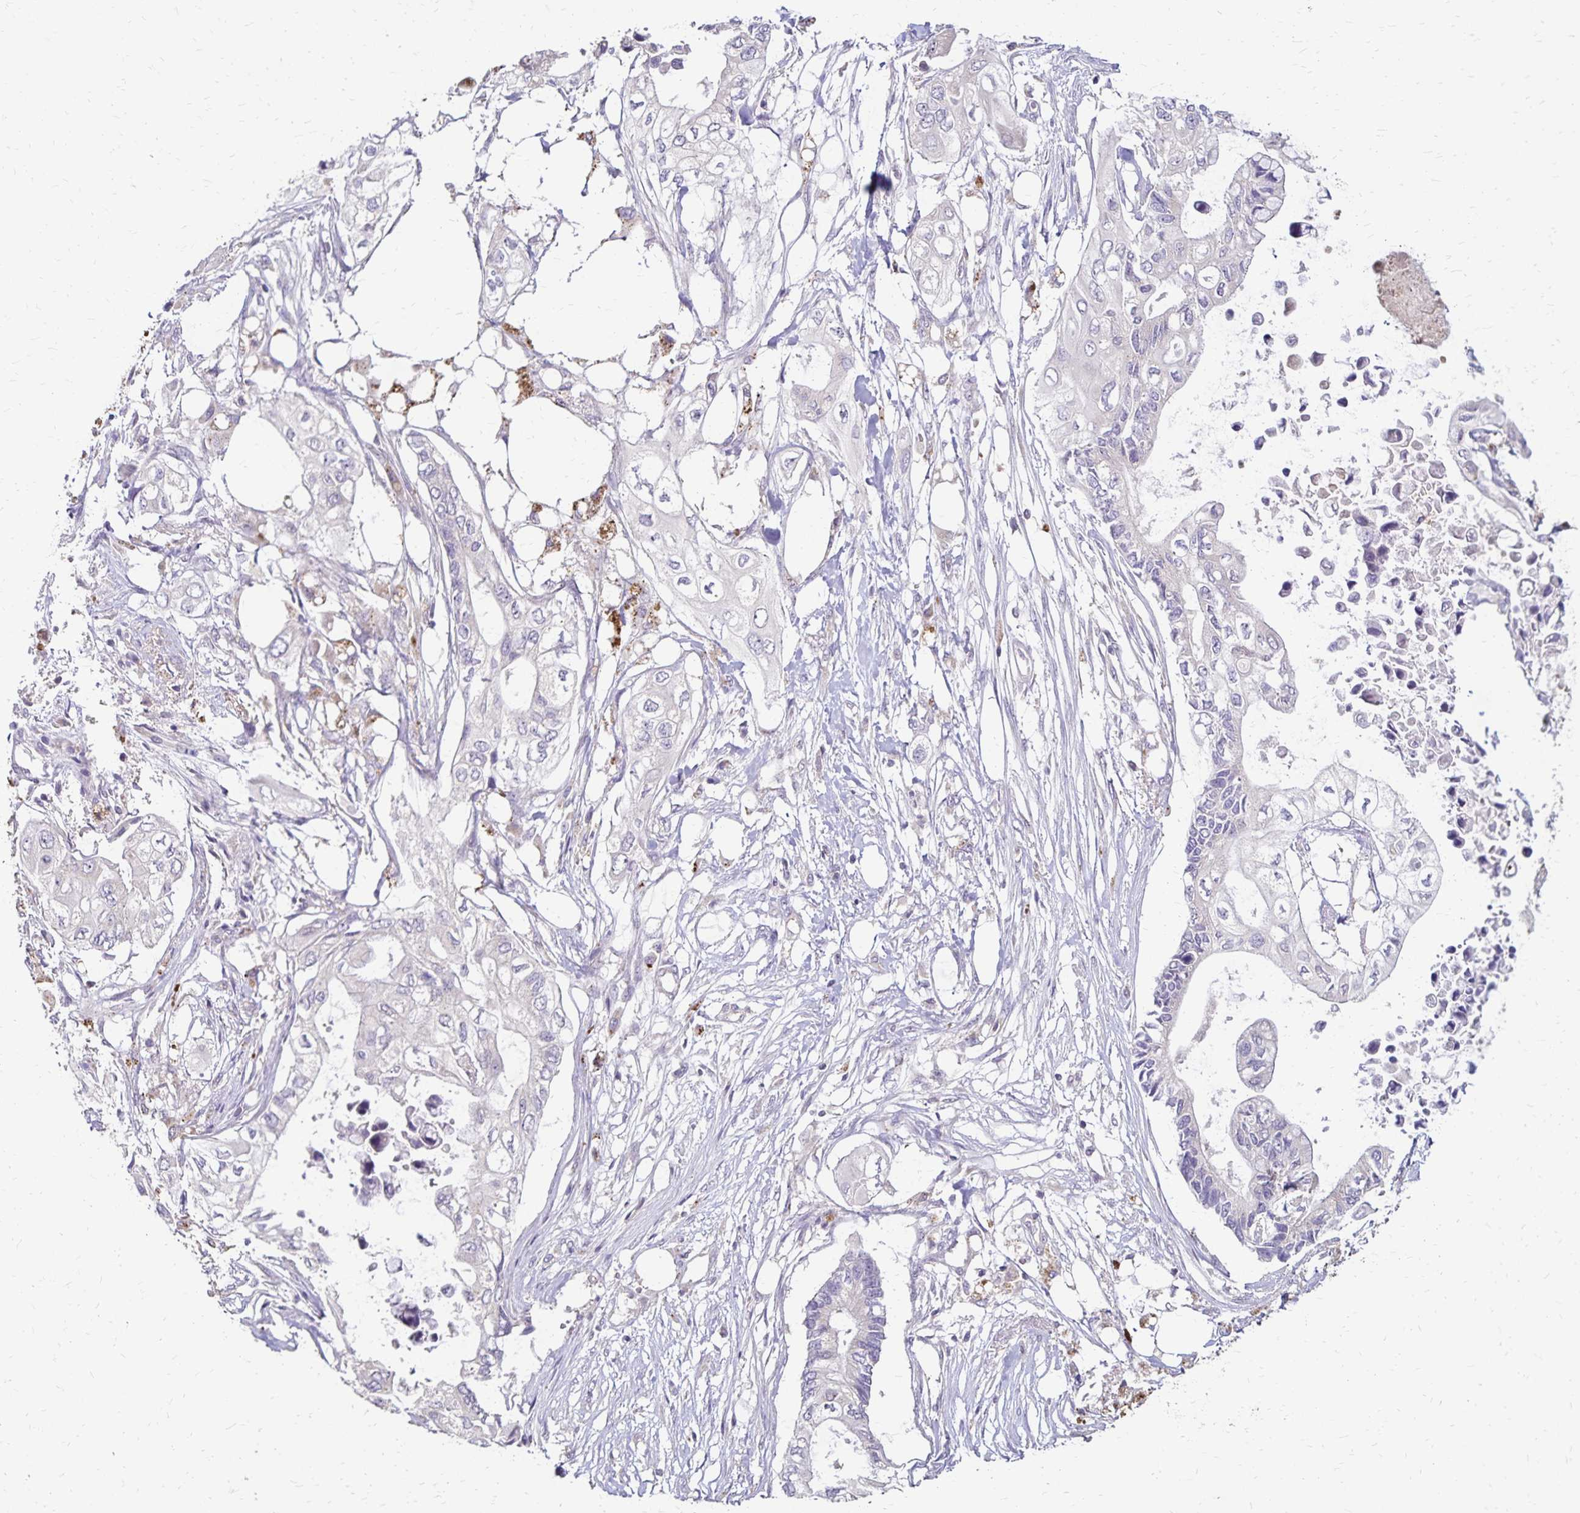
{"staining": {"intensity": "negative", "quantity": "none", "location": "none"}, "tissue": "pancreatic cancer", "cell_type": "Tumor cells", "image_type": "cancer", "snomed": [{"axis": "morphology", "description": "Adenocarcinoma, NOS"}, {"axis": "topography", "description": "Pancreas"}], "caption": "Immunohistochemical staining of pancreatic adenocarcinoma demonstrates no significant positivity in tumor cells. Brightfield microscopy of immunohistochemistry stained with DAB (brown) and hematoxylin (blue), captured at high magnification.", "gene": "EMC10", "patient": {"sex": "female", "age": 63}}